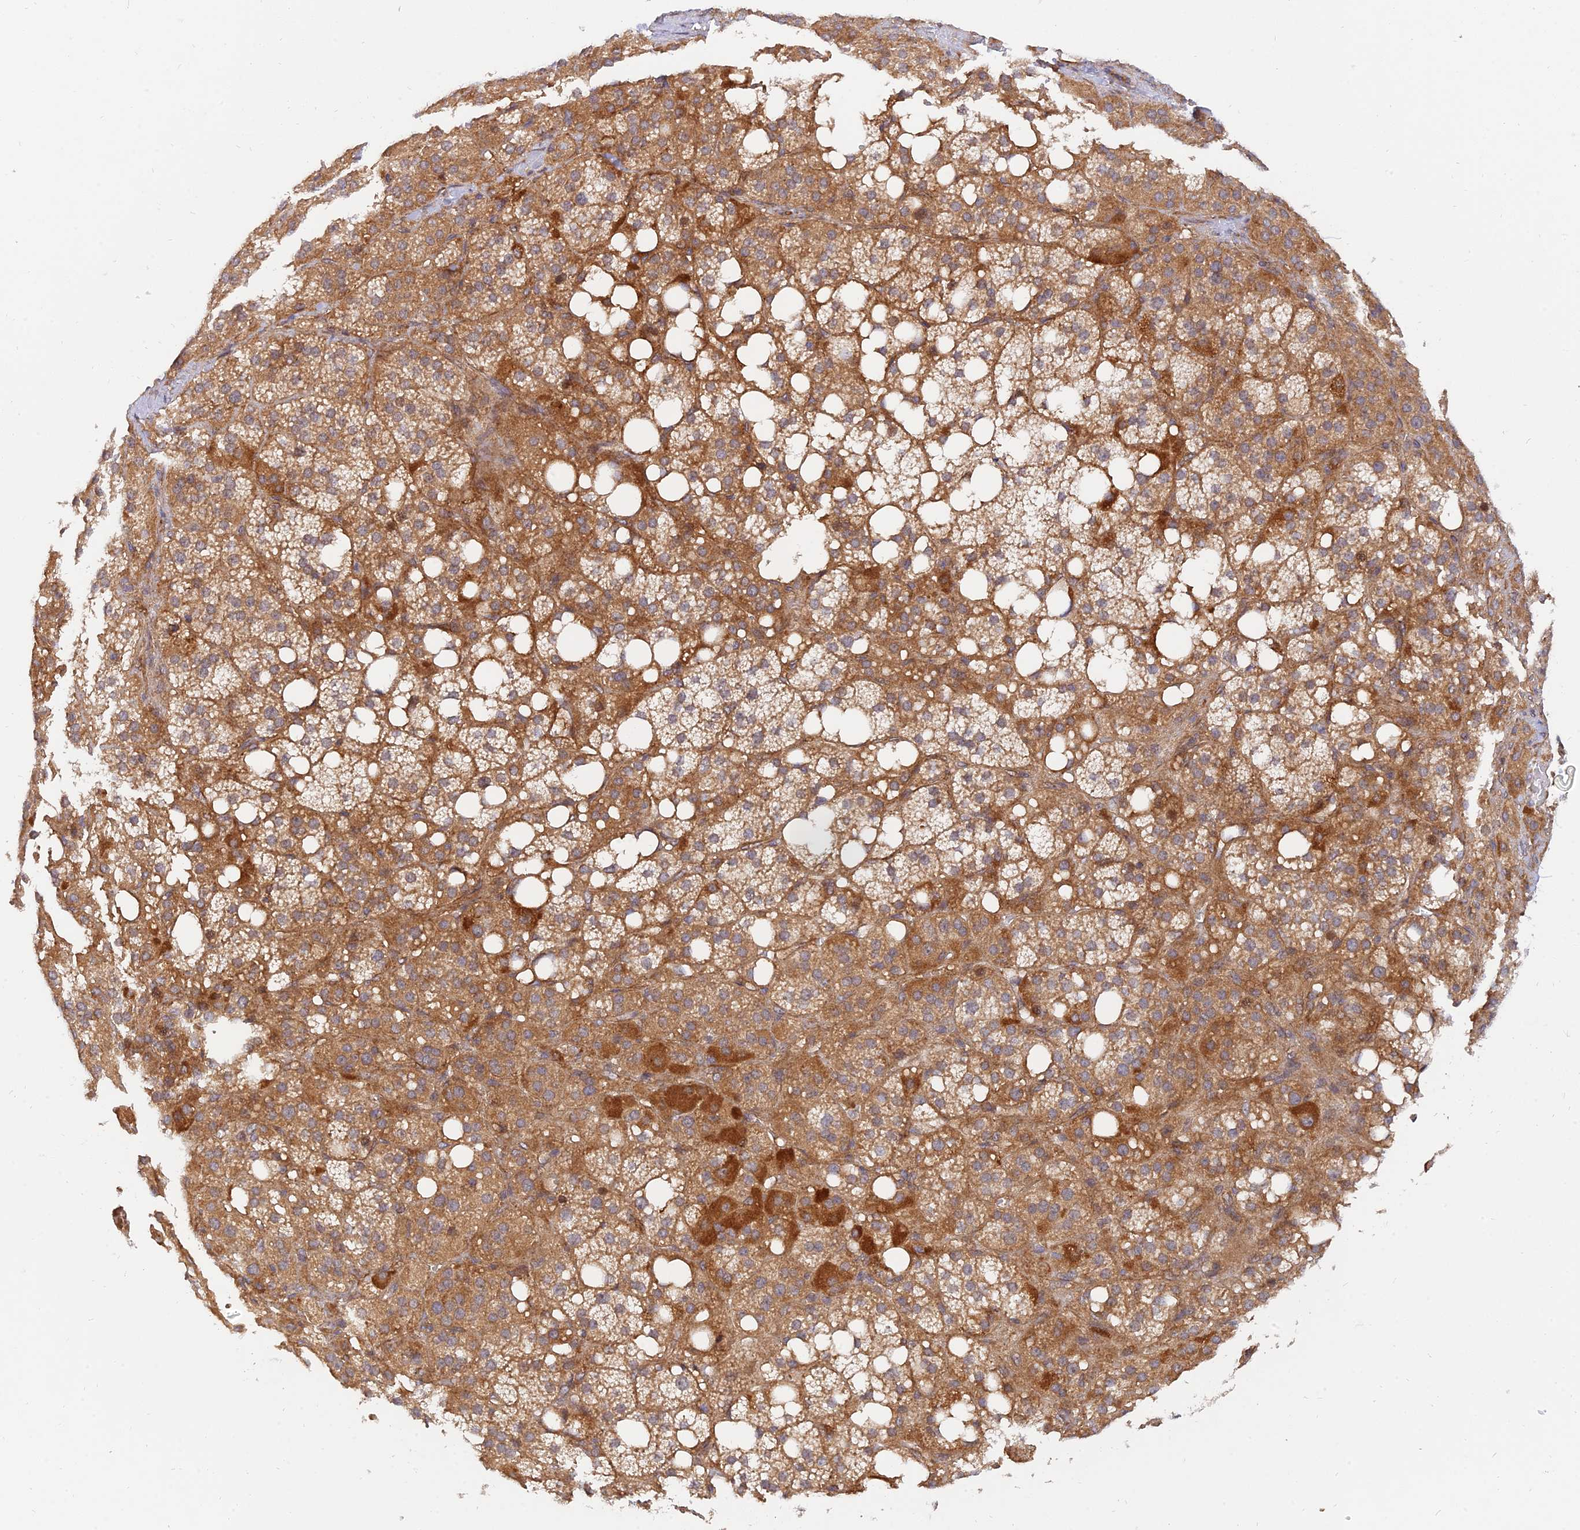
{"staining": {"intensity": "moderate", "quantity": ">75%", "location": "cytoplasmic/membranous,nuclear"}, "tissue": "adrenal gland", "cell_type": "Glandular cells", "image_type": "normal", "snomed": [{"axis": "morphology", "description": "Normal tissue, NOS"}, {"axis": "topography", "description": "Adrenal gland"}], "caption": "Glandular cells display medium levels of moderate cytoplasmic/membranous,nuclear positivity in approximately >75% of cells in normal human adrenal gland.", "gene": "WDR41", "patient": {"sex": "female", "age": 59}}